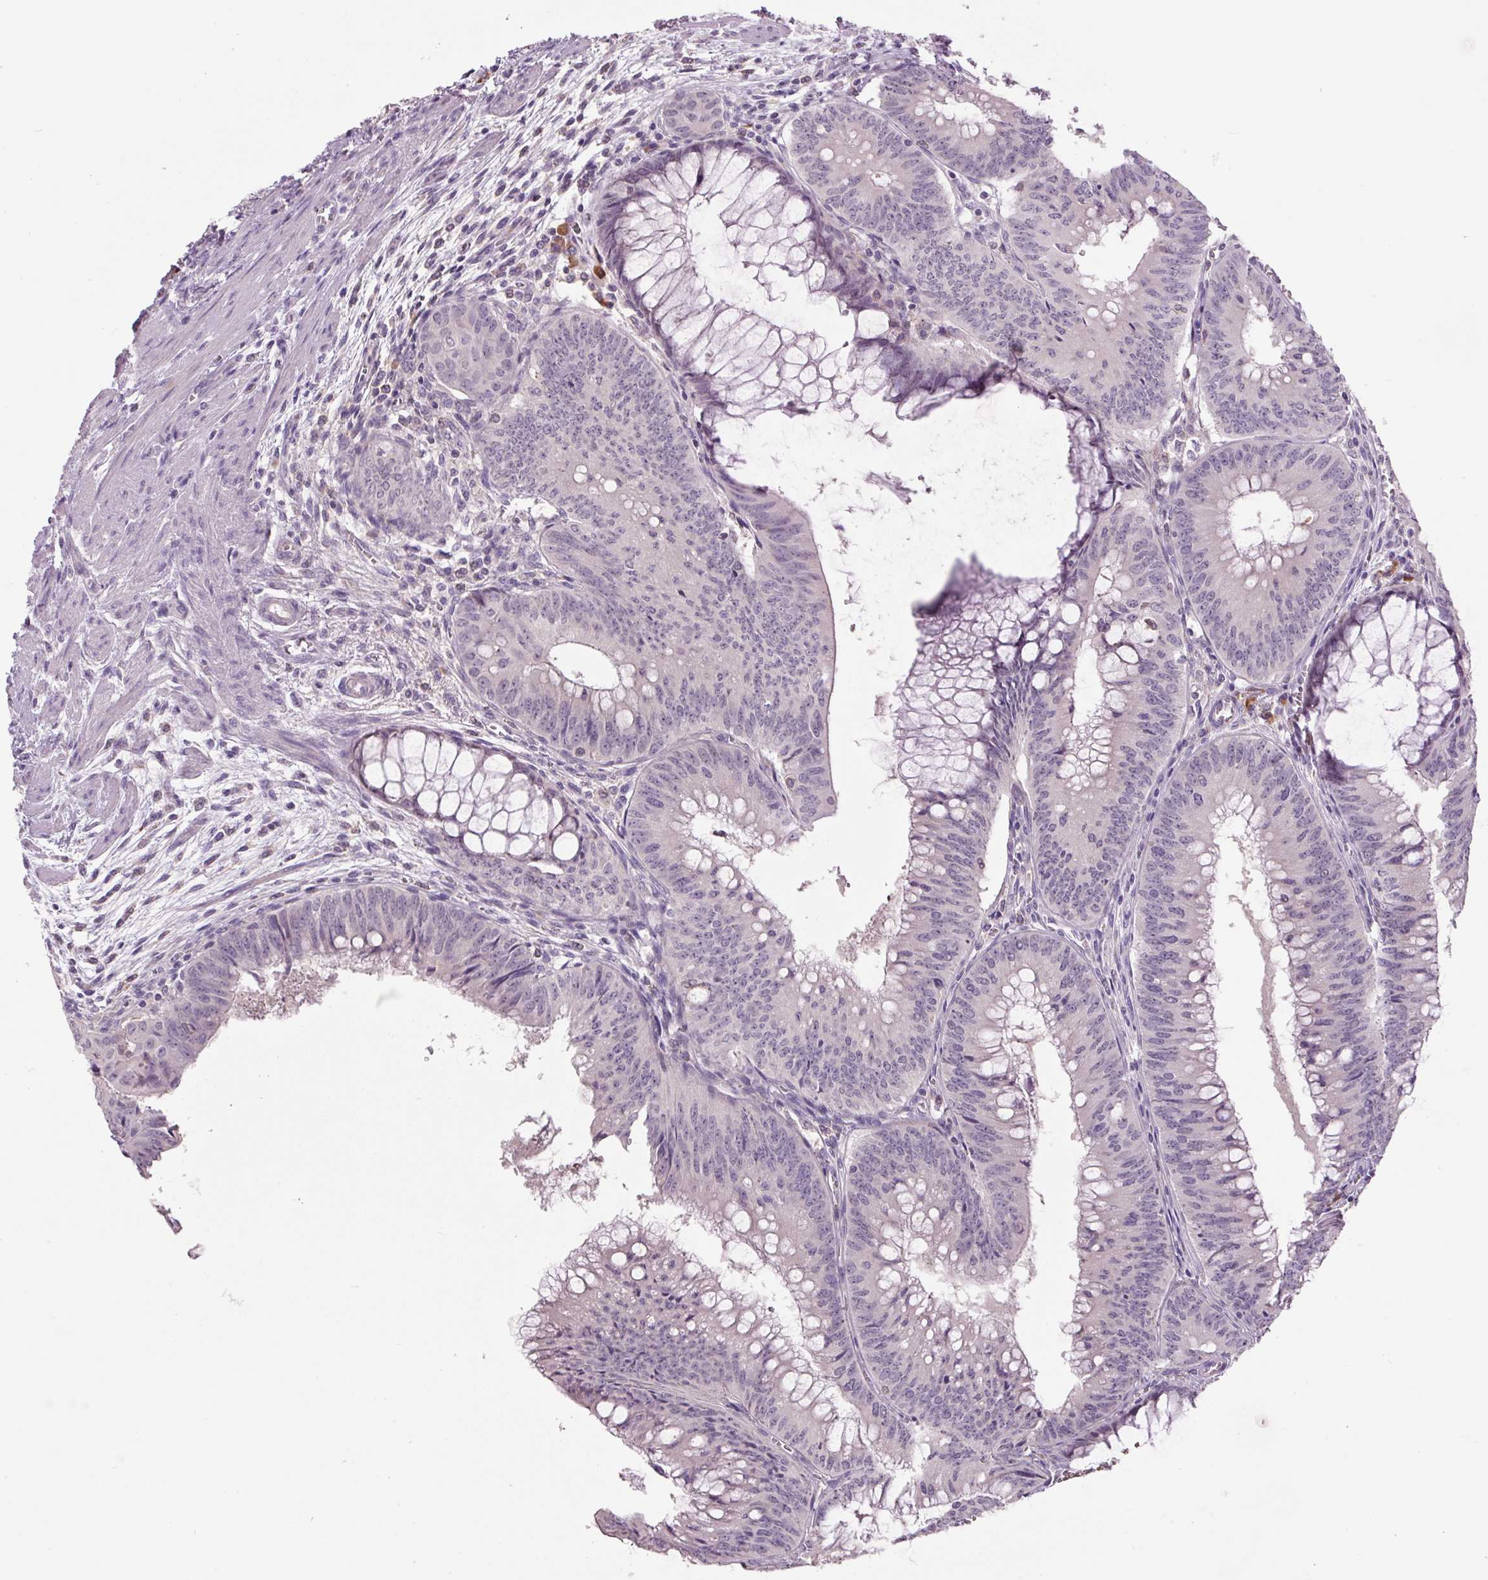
{"staining": {"intensity": "negative", "quantity": "none", "location": "none"}, "tissue": "colorectal cancer", "cell_type": "Tumor cells", "image_type": "cancer", "snomed": [{"axis": "morphology", "description": "Adenocarcinoma, NOS"}, {"axis": "topography", "description": "Rectum"}], "caption": "IHC micrograph of colorectal adenocarcinoma stained for a protein (brown), which reveals no expression in tumor cells.", "gene": "TMEM100", "patient": {"sex": "female", "age": 72}}